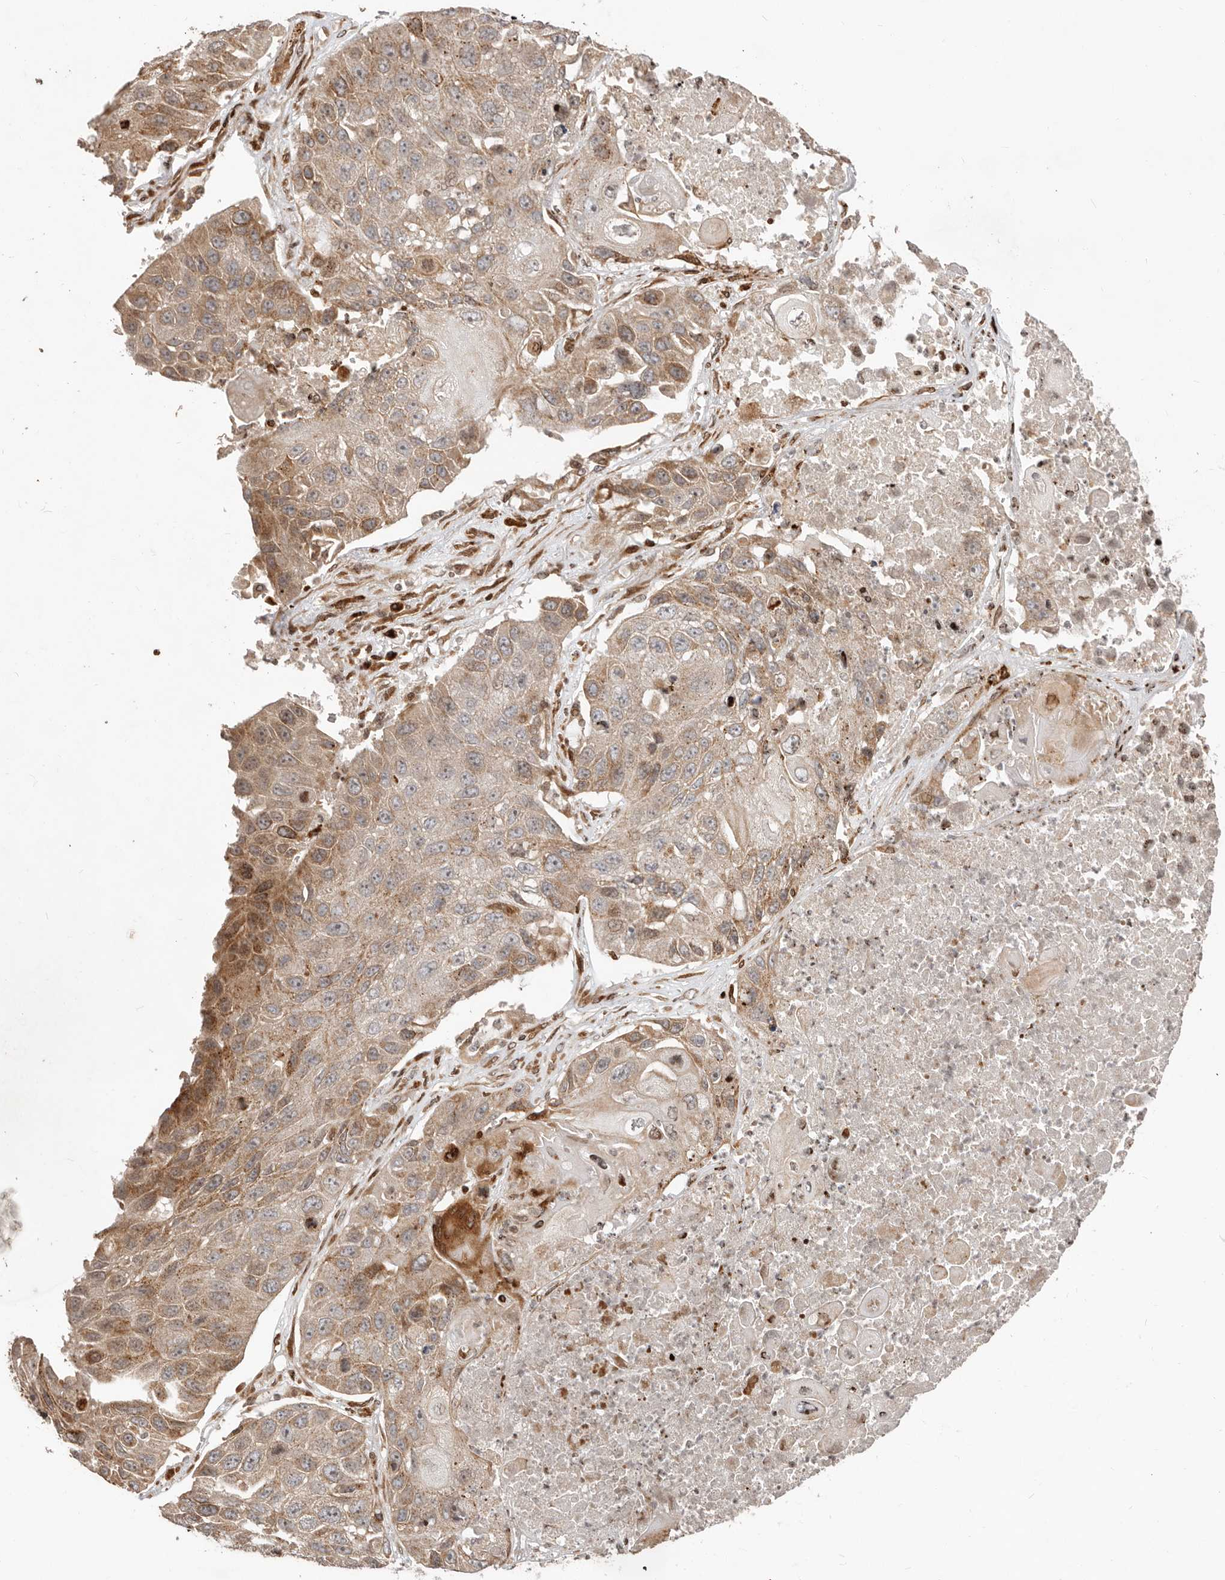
{"staining": {"intensity": "moderate", "quantity": ">75%", "location": "cytoplasmic/membranous"}, "tissue": "lung cancer", "cell_type": "Tumor cells", "image_type": "cancer", "snomed": [{"axis": "morphology", "description": "Squamous cell carcinoma, NOS"}, {"axis": "topography", "description": "Lung"}], "caption": "Approximately >75% of tumor cells in human lung squamous cell carcinoma show moderate cytoplasmic/membranous protein positivity as visualized by brown immunohistochemical staining.", "gene": "TRIM4", "patient": {"sex": "male", "age": 61}}